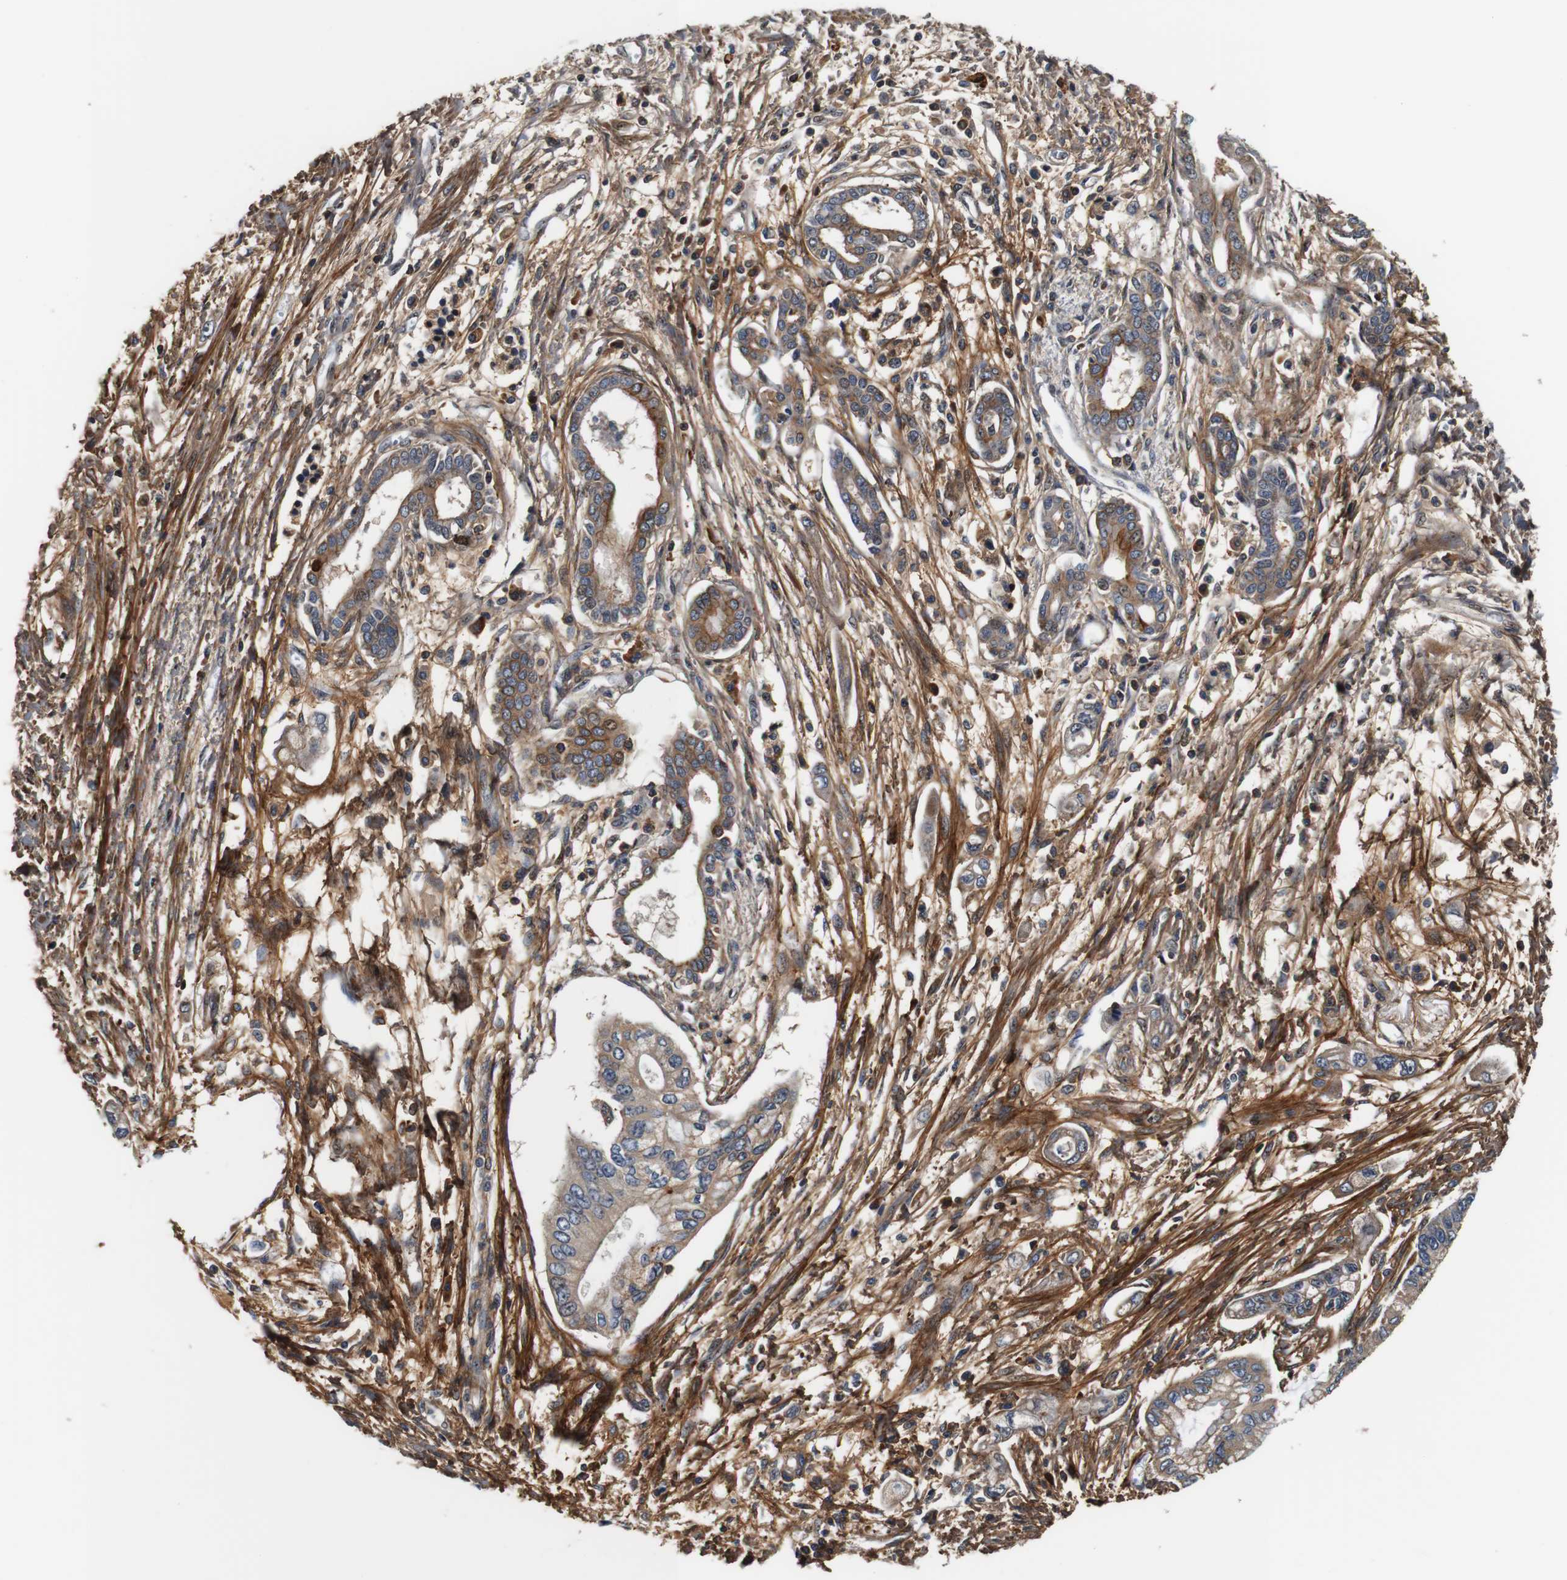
{"staining": {"intensity": "moderate", "quantity": ">75%", "location": "cytoplasmic/membranous"}, "tissue": "pancreatic cancer", "cell_type": "Tumor cells", "image_type": "cancer", "snomed": [{"axis": "morphology", "description": "Adenocarcinoma, NOS"}, {"axis": "topography", "description": "Pancreas"}], "caption": "Moderate cytoplasmic/membranous positivity for a protein is appreciated in about >75% of tumor cells of pancreatic cancer using immunohistochemistry.", "gene": "LRP4", "patient": {"sex": "male", "age": 56}}